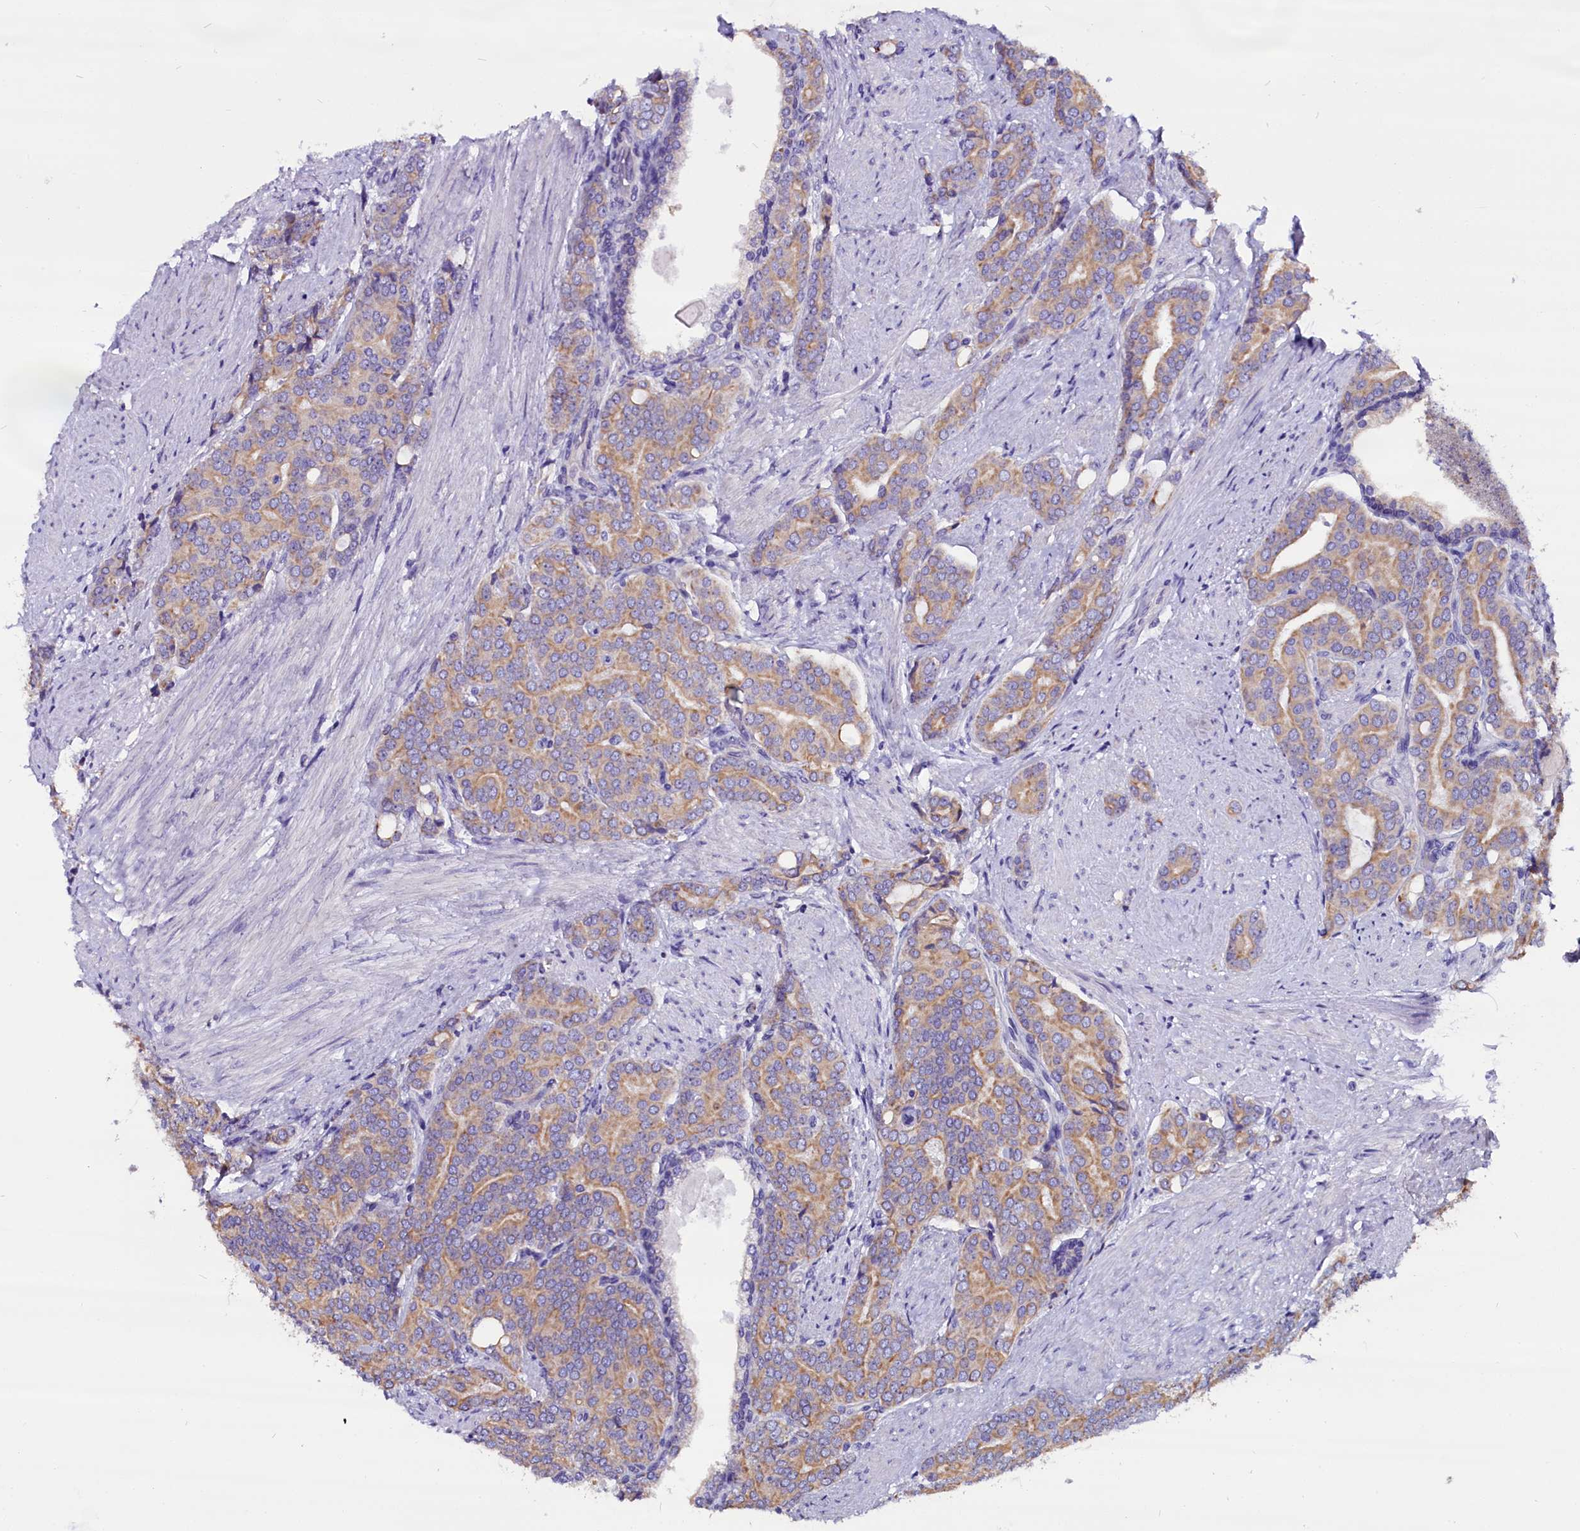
{"staining": {"intensity": "weak", "quantity": "25%-75%", "location": "cytoplasmic/membranous"}, "tissue": "prostate cancer", "cell_type": "Tumor cells", "image_type": "cancer", "snomed": [{"axis": "morphology", "description": "Adenocarcinoma, High grade"}, {"axis": "topography", "description": "Prostate"}], "caption": "Prostate cancer stained with a brown dye reveals weak cytoplasmic/membranous positive staining in about 25%-75% of tumor cells.", "gene": "CEP170", "patient": {"sex": "male", "age": 67}}